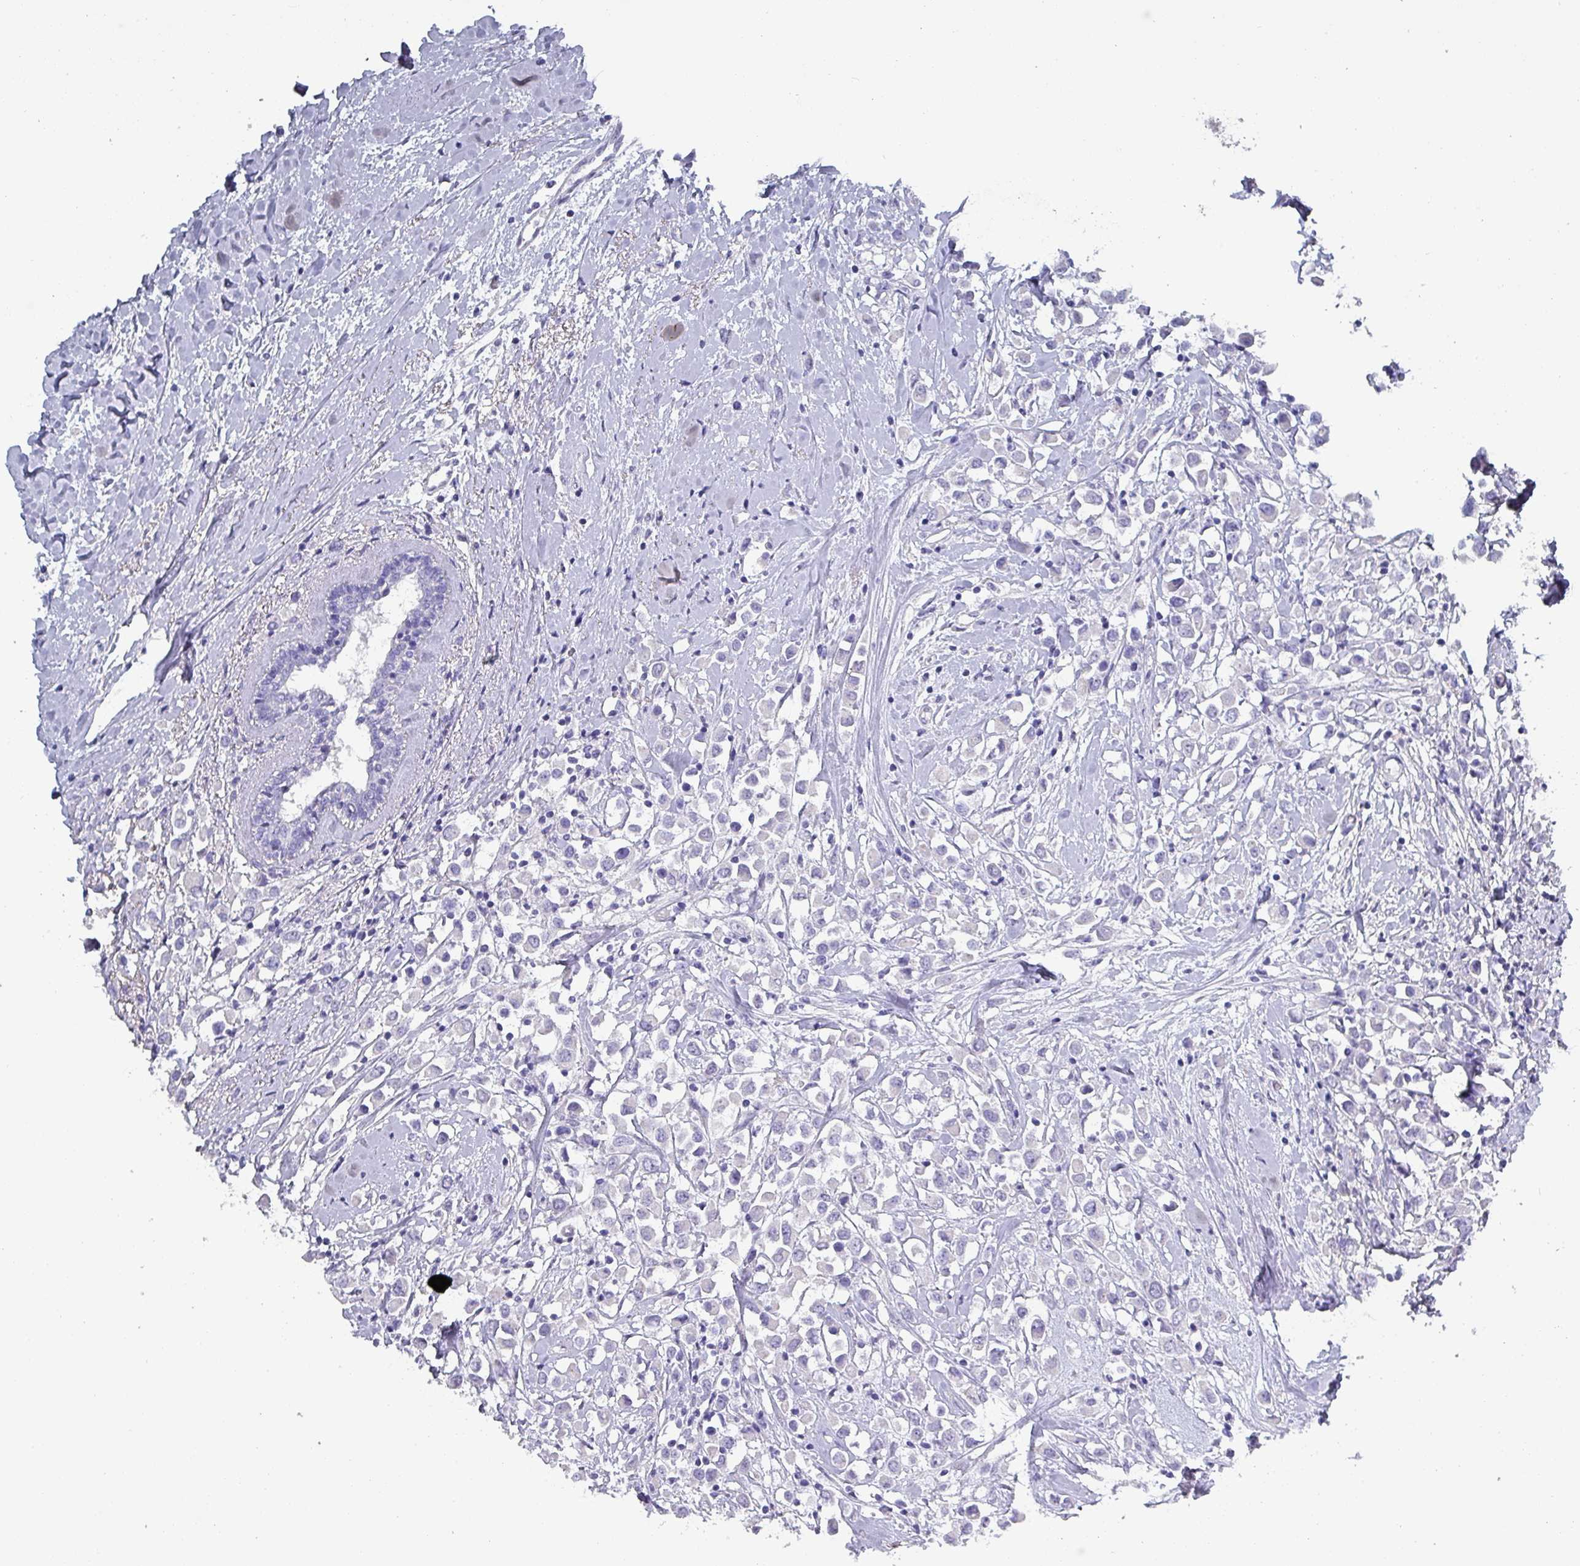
{"staining": {"intensity": "negative", "quantity": "none", "location": "none"}, "tissue": "breast cancer", "cell_type": "Tumor cells", "image_type": "cancer", "snomed": [{"axis": "morphology", "description": "Duct carcinoma"}, {"axis": "topography", "description": "Breast"}], "caption": "Histopathology image shows no significant protein expression in tumor cells of breast cancer.", "gene": "INS-IGF2", "patient": {"sex": "female", "age": 87}}